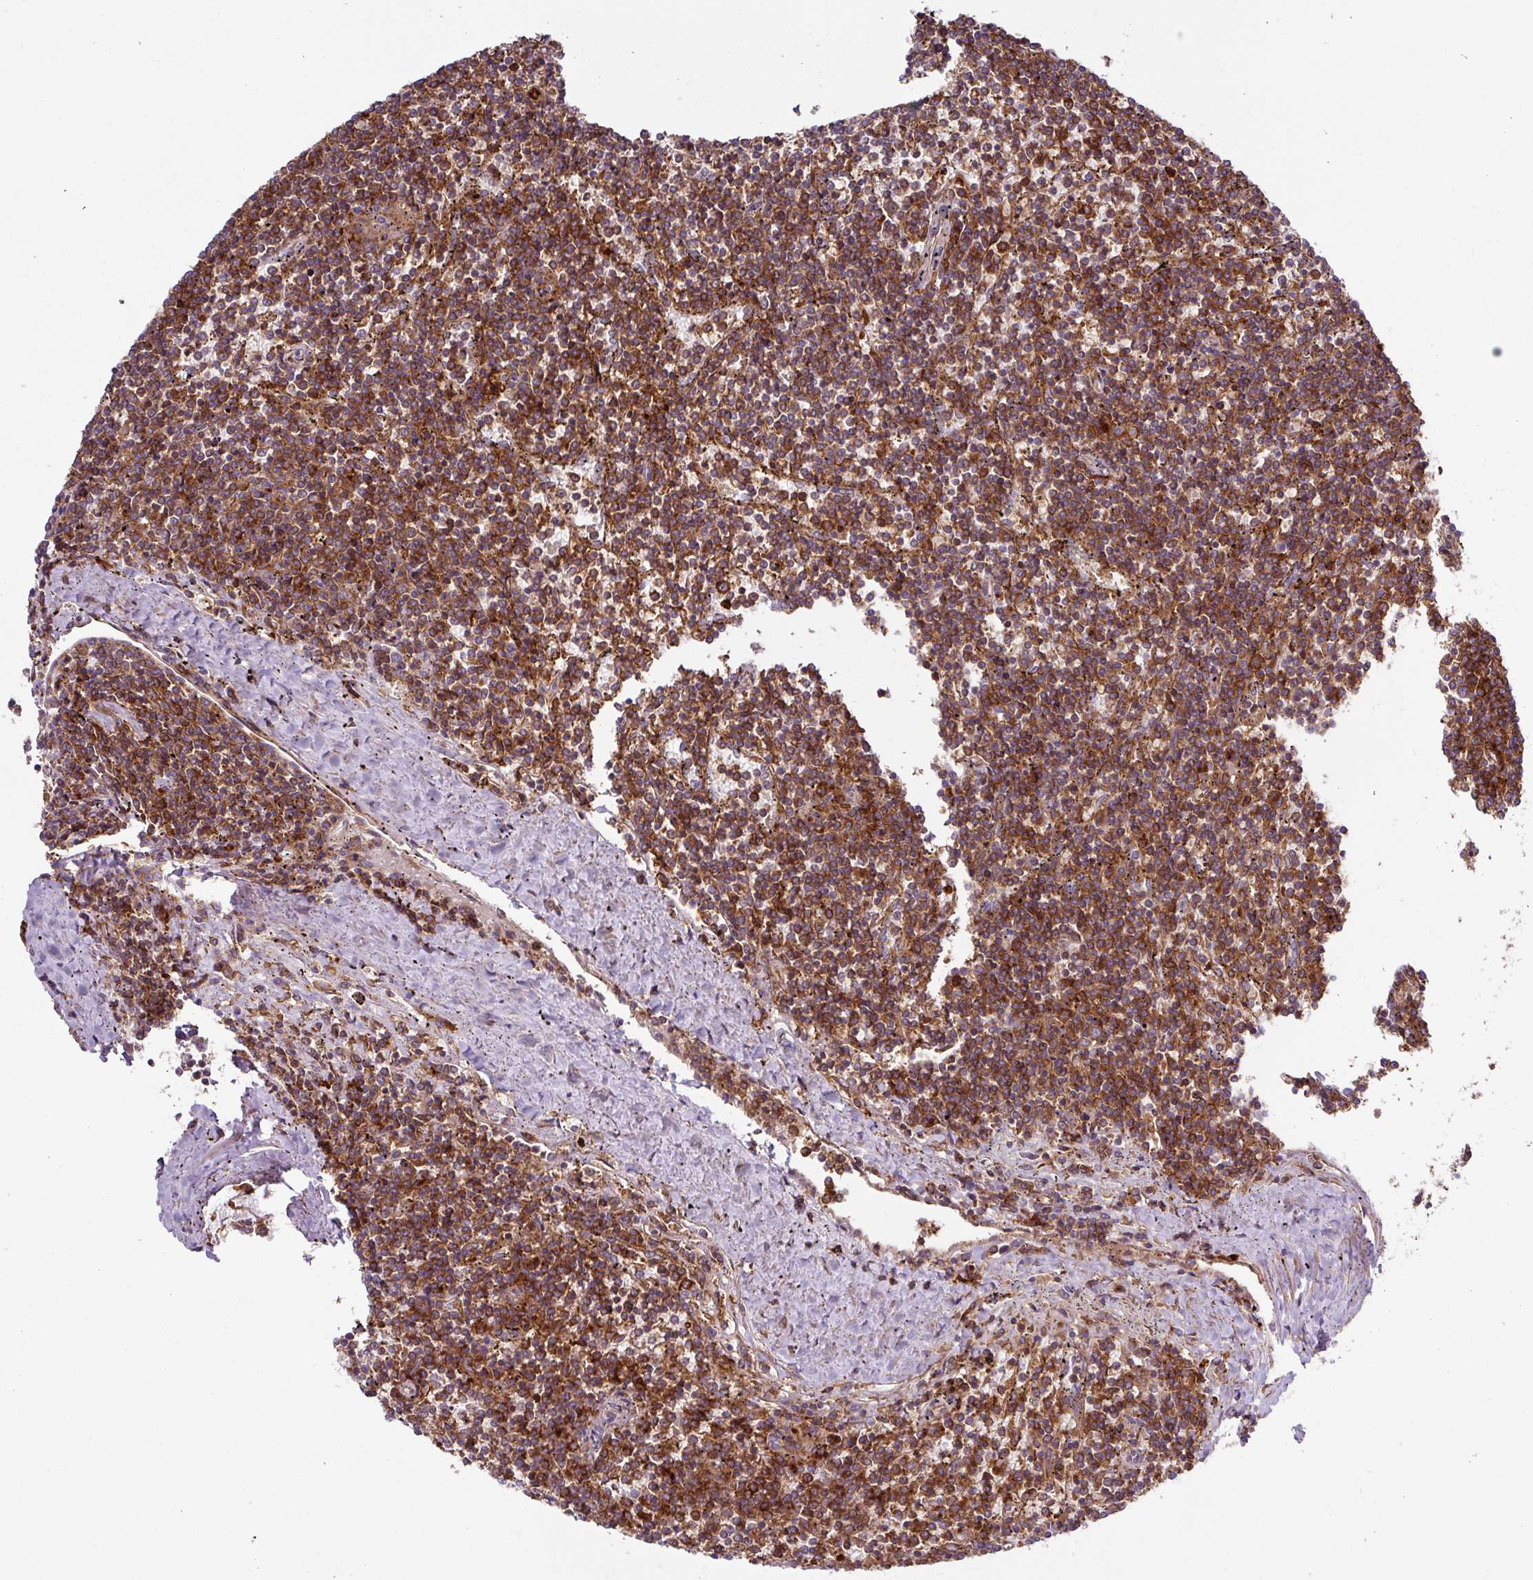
{"staining": {"intensity": "strong", "quantity": ">75%", "location": "cytoplasmic/membranous"}, "tissue": "lymphoma", "cell_type": "Tumor cells", "image_type": "cancer", "snomed": [{"axis": "morphology", "description": "Malignant lymphoma, non-Hodgkin's type, Low grade"}, {"axis": "topography", "description": "Spleen"}], "caption": "The image demonstrates a brown stain indicating the presence of a protein in the cytoplasmic/membranous of tumor cells in lymphoma.", "gene": "RIC1", "patient": {"sex": "female", "age": 50}}